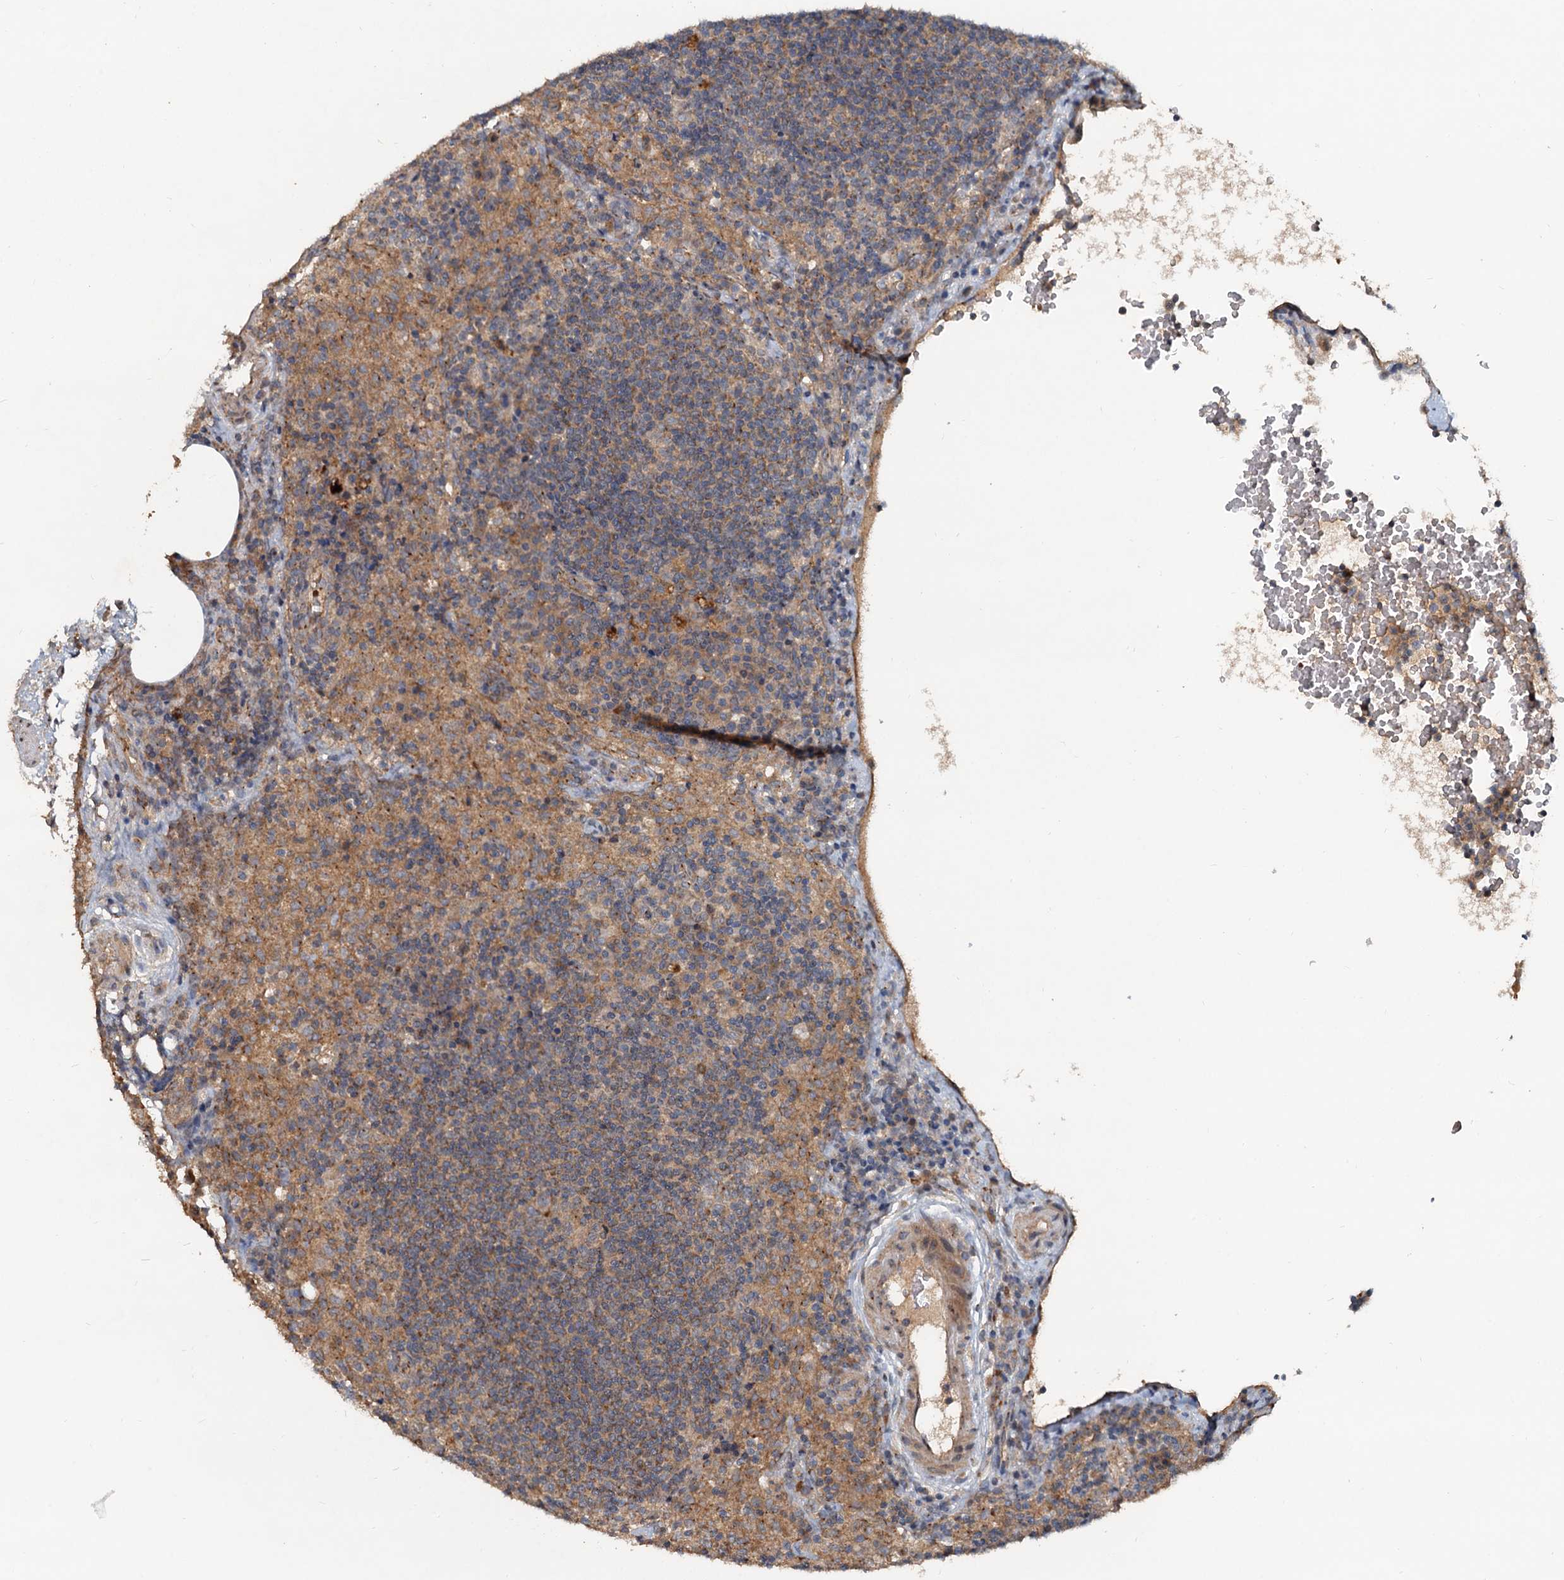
{"staining": {"intensity": "weak", "quantity": ">75%", "location": "cytoplasmic/membranous"}, "tissue": "lymph node", "cell_type": "Germinal center cells", "image_type": "normal", "snomed": [{"axis": "morphology", "description": "Normal tissue, NOS"}, {"axis": "topography", "description": "Lymph node"}], "caption": "Brown immunohistochemical staining in benign human lymph node demonstrates weak cytoplasmic/membranous expression in approximately >75% of germinal center cells. The staining was performed using DAB, with brown indicating positive protein expression. Nuclei are stained blue with hematoxylin.", "gene": "CEP68", "patient": {"sex": "female", "age": 70}}